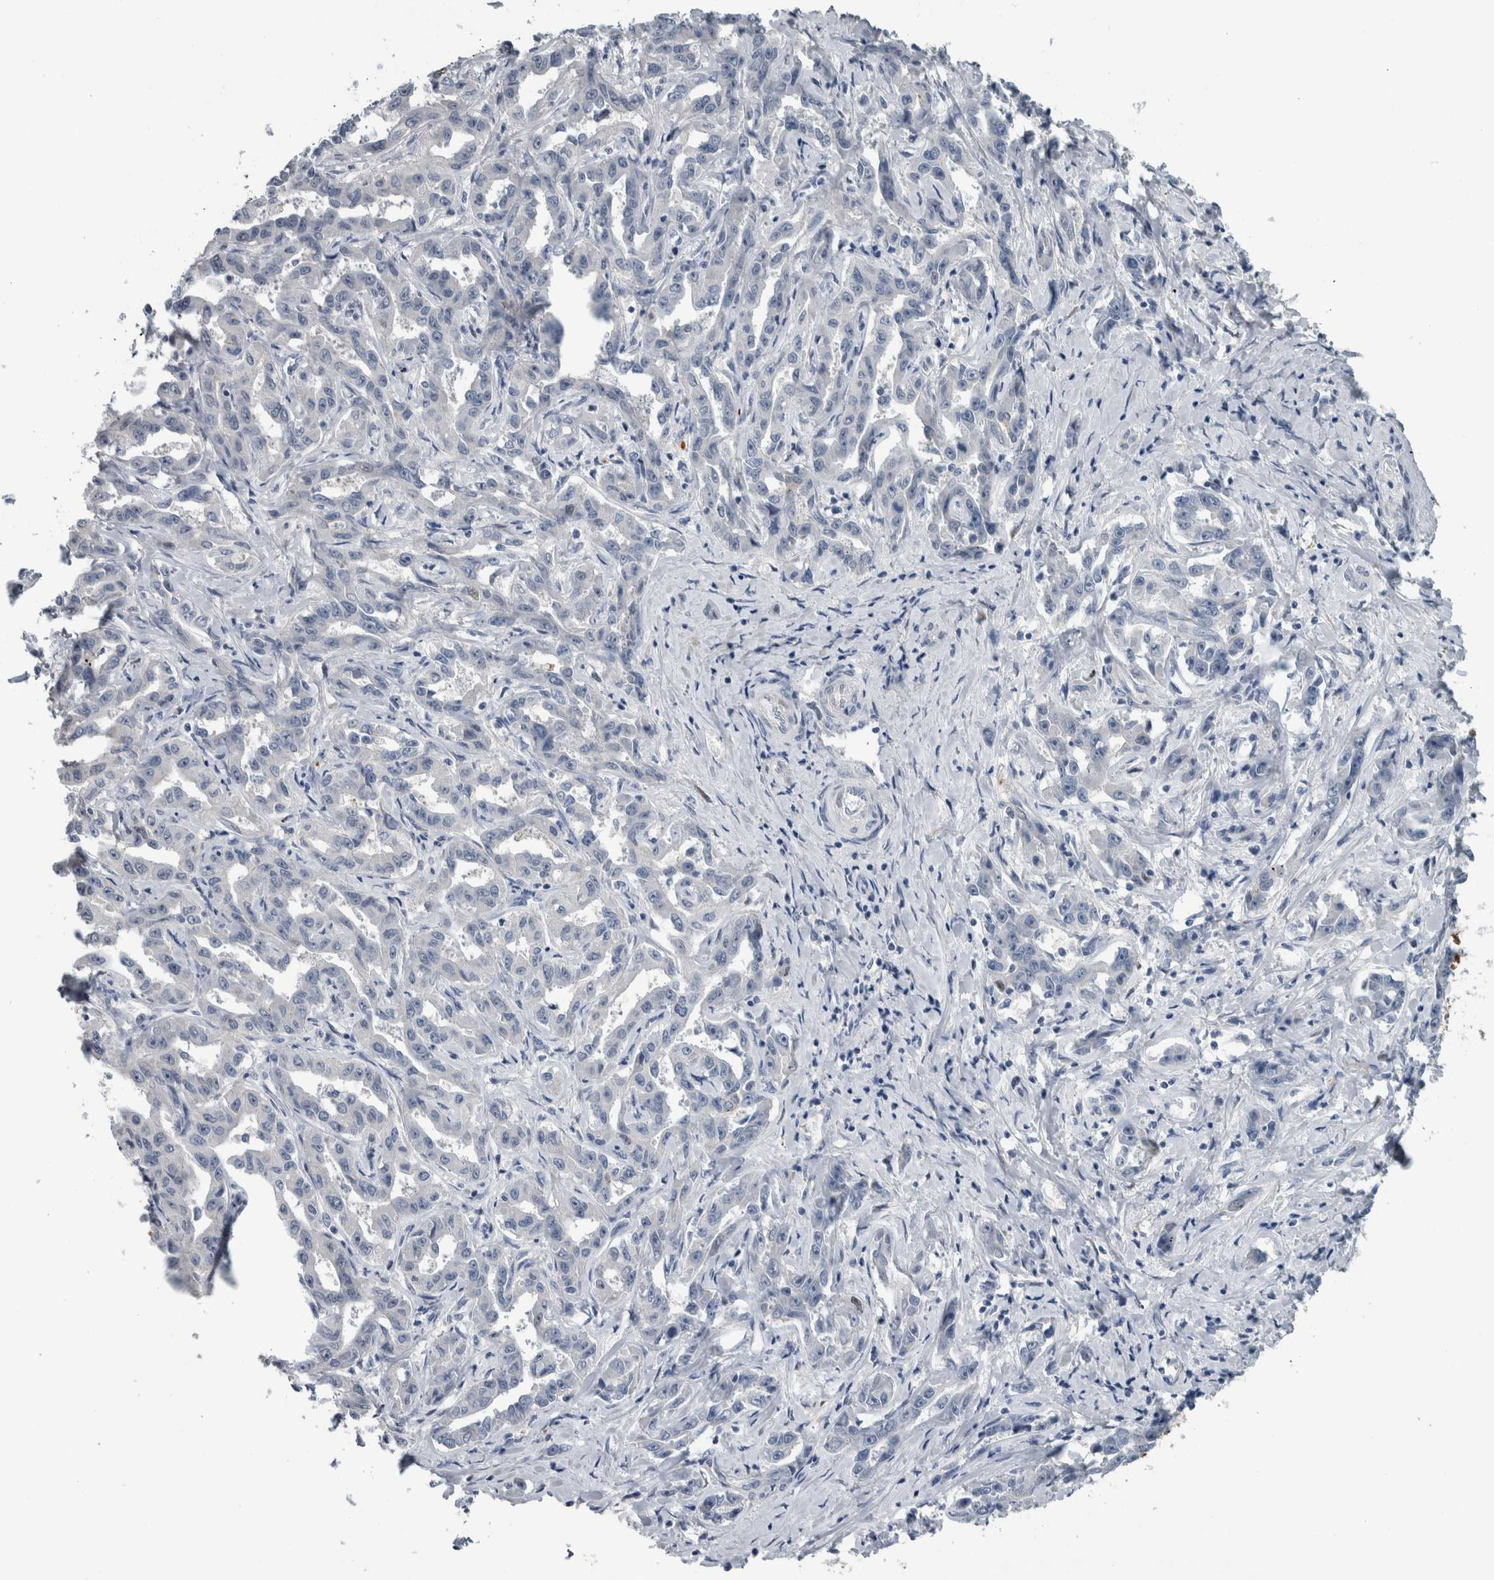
{"staining": {"intensity": "negative", "quantity": "none", "location": "none"}, "tissue": "liver cancer", "cell_type": "Tumor cells", "image_type": "cancer", "snomed": [{"axis": "morphology", "description": "Cholangiocarcinoma"}, {"axis": "topography", "description": "Liver"}], "caption": "Immunohistochemistry (IHC) histopathology image of human liver cancer (cholangiocarcinoma) stained for a protein (brown), which displays no positivity in tumor cells.", "gene": "COL14A1", "patient": {"sex": "male", "age": 59}}